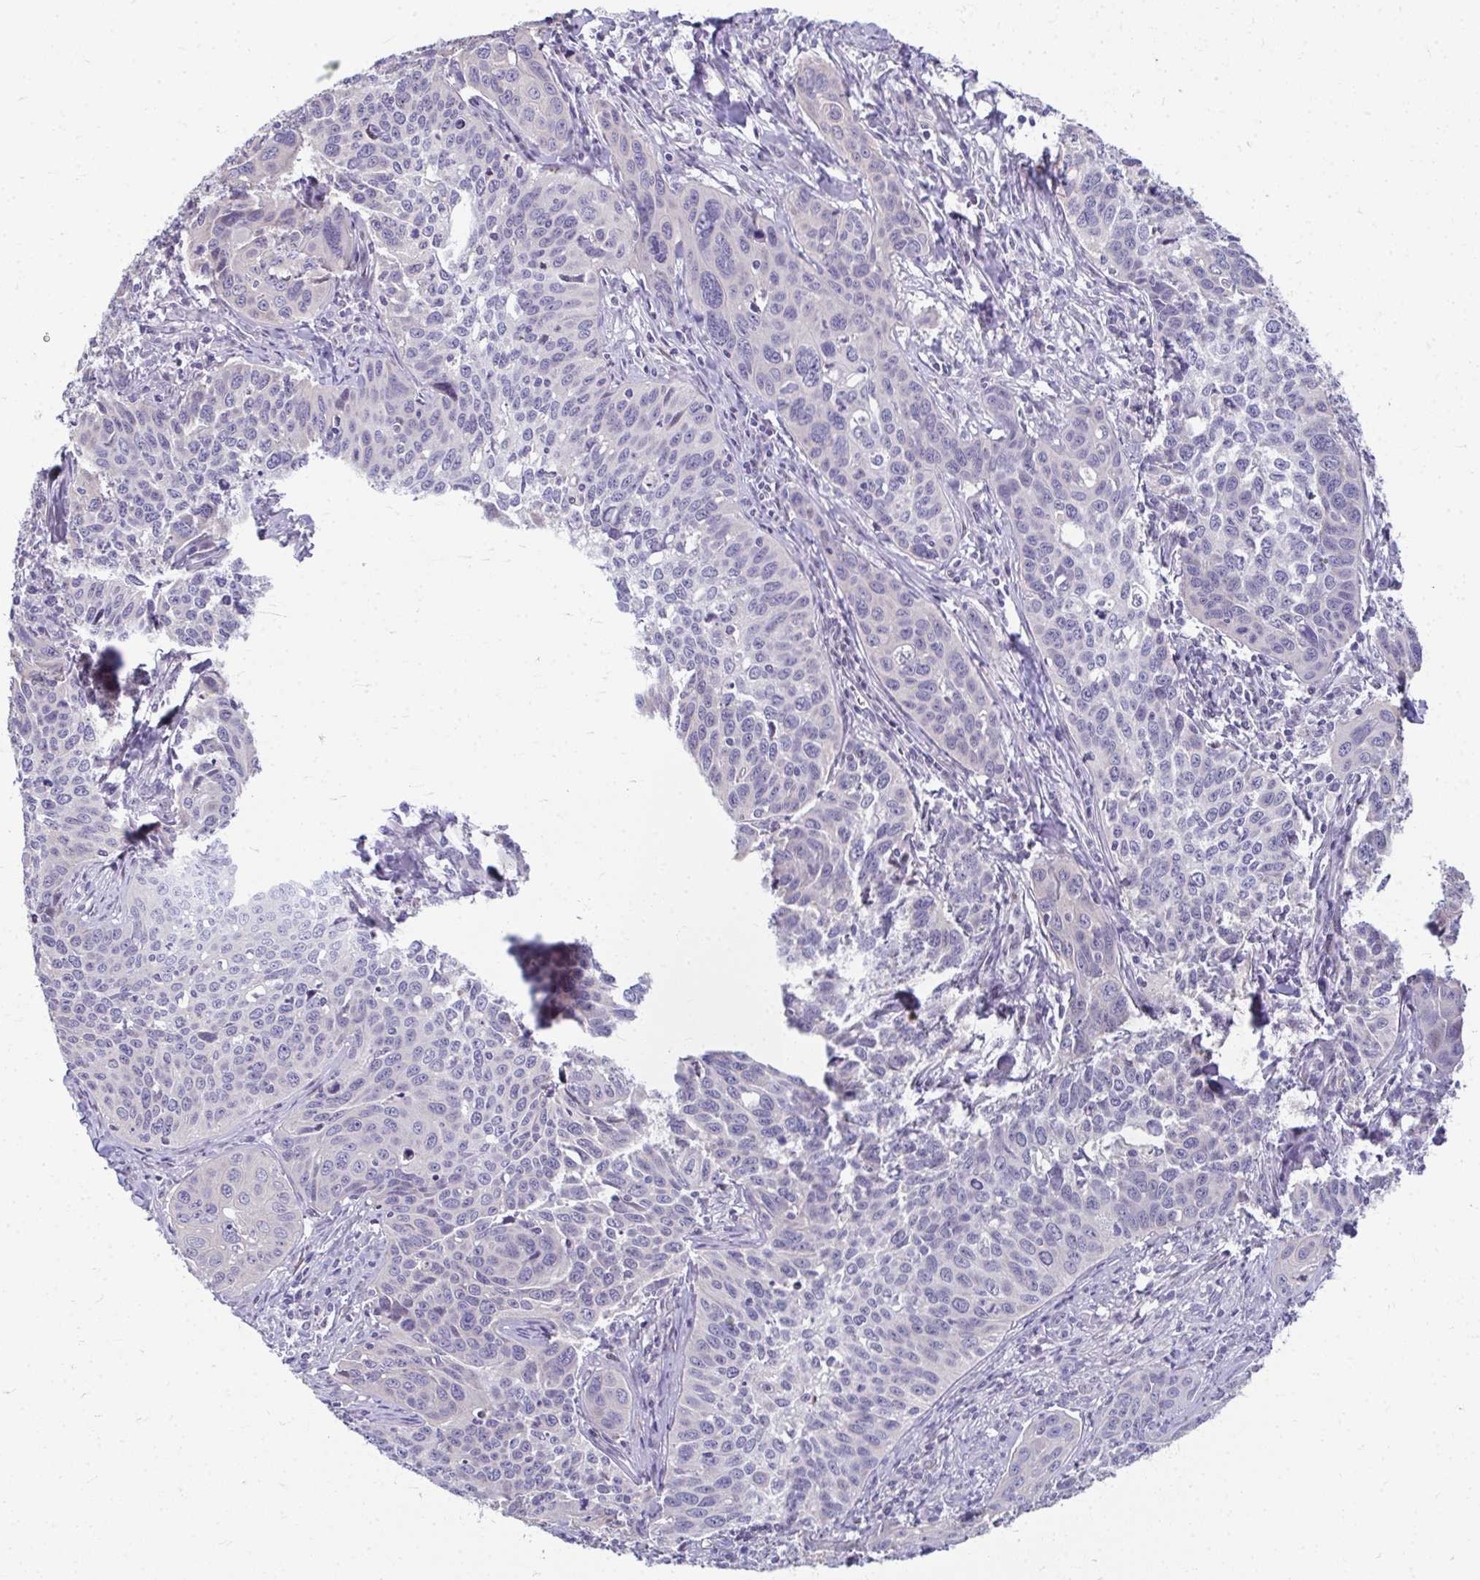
{"staining": {"intensity": "negative", "quantity": "none", "location": "none"}, "tissue": "cervical cancer", "cell_type": "Tumor cells", "image_type": "cancer", "snomed": [{"axis": "morphology", "description": "Squamous cell carcinoma, NOS"}, {"axis": "topography", "description": "Cervix"}], "caption": "The micrograph demonstrates no staining of tumor cells in cervical cancer.", "gene": "ODF1", "patient": {"sex": "female", "age": 31}}